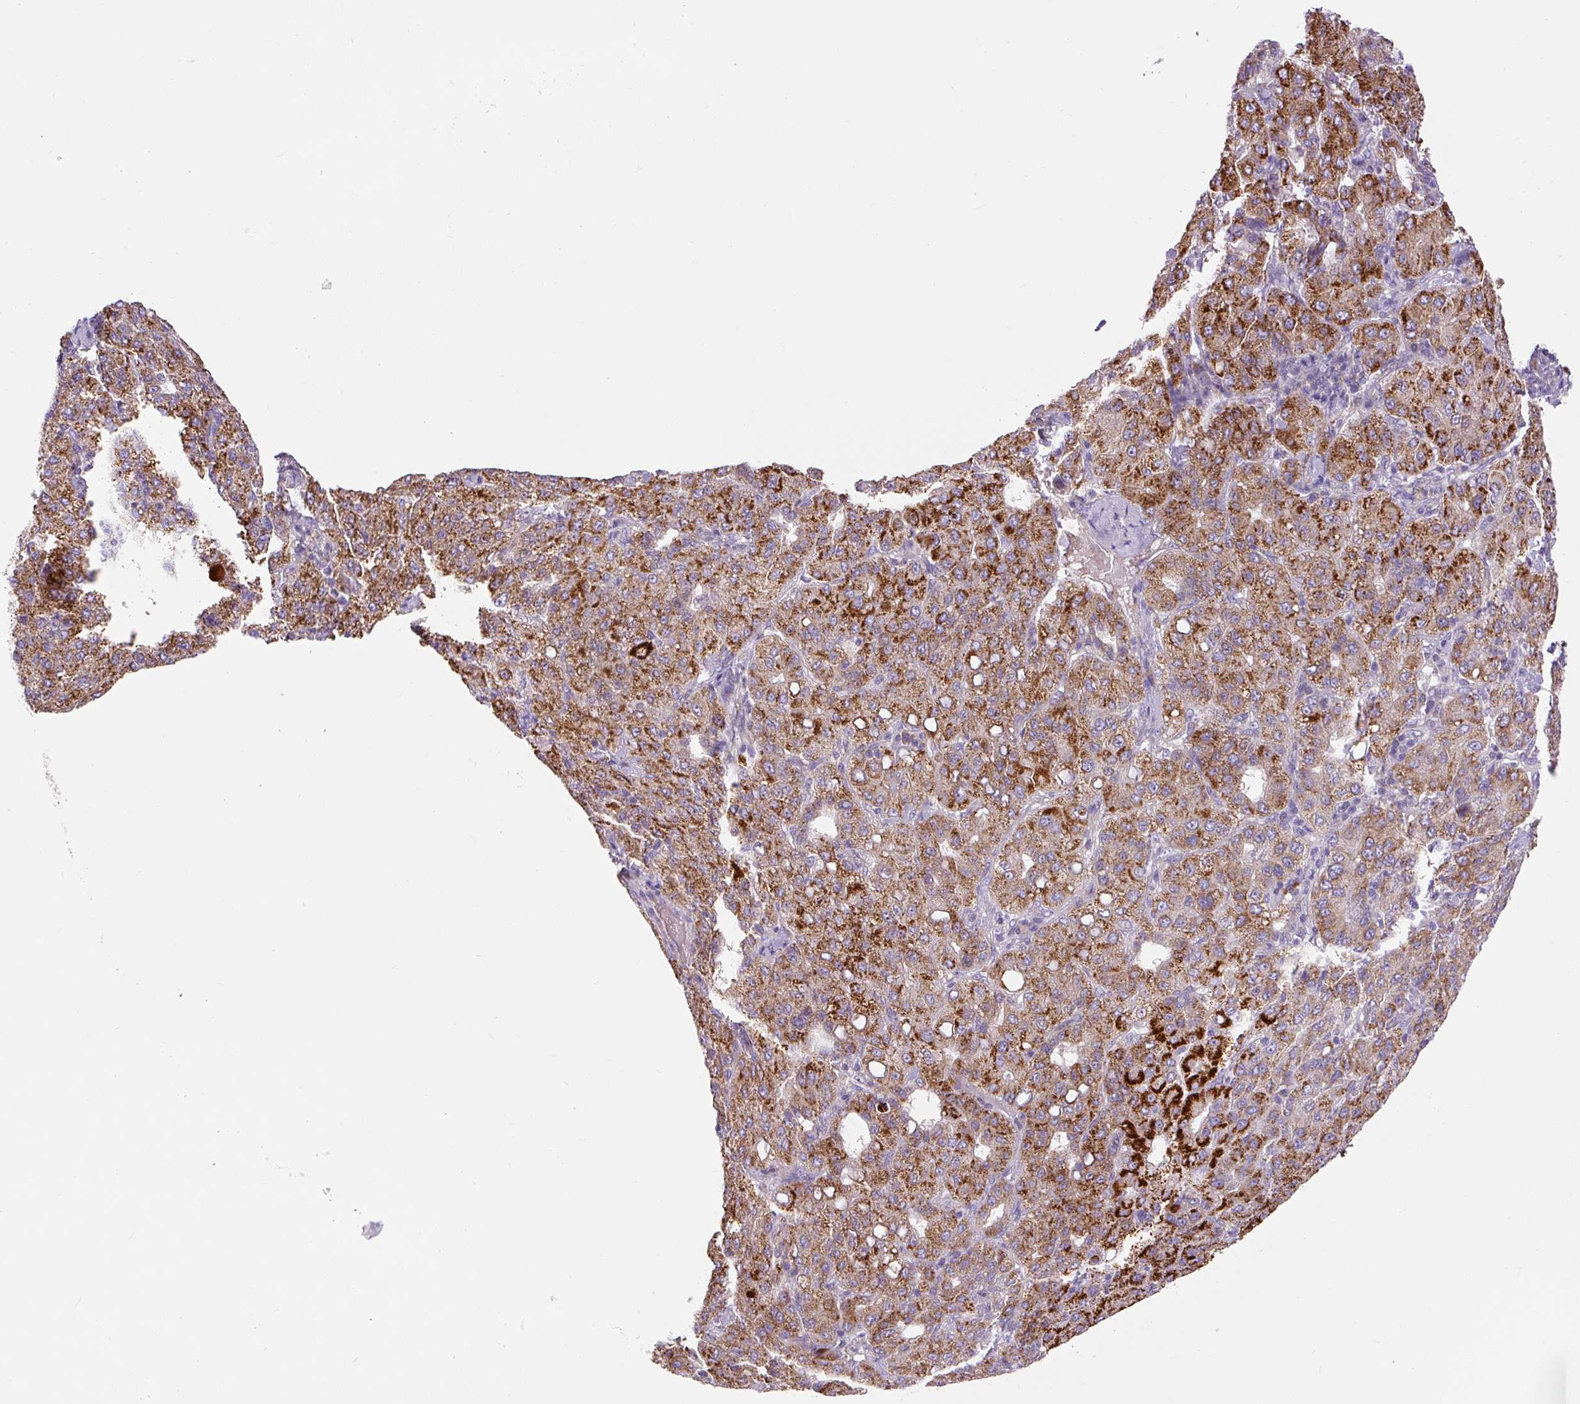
{"staining": {"intensity": "strong", "quantity": "25%-75%", "location": "cytoplasmic/membranous"}, "tissue": "liver cancer", "cell_type": "Tumor cells", "image_type": "cancer", "snomed": [{"axis": "morphology", "description": "Carcinoma, Hepatocellular, NOS"}, {"axis": "topography", "description": "Liver"}], "caption": "An IHC photomicrograph of tumor tissue is shown. Protein staining in brown shows strong cytoplasmic/membranous positivity in liver cancer (hepatocellular carcinoma) within tumor cells.", "gene": "ZNF596", "patient": {"sex": "male", "age": 65}}